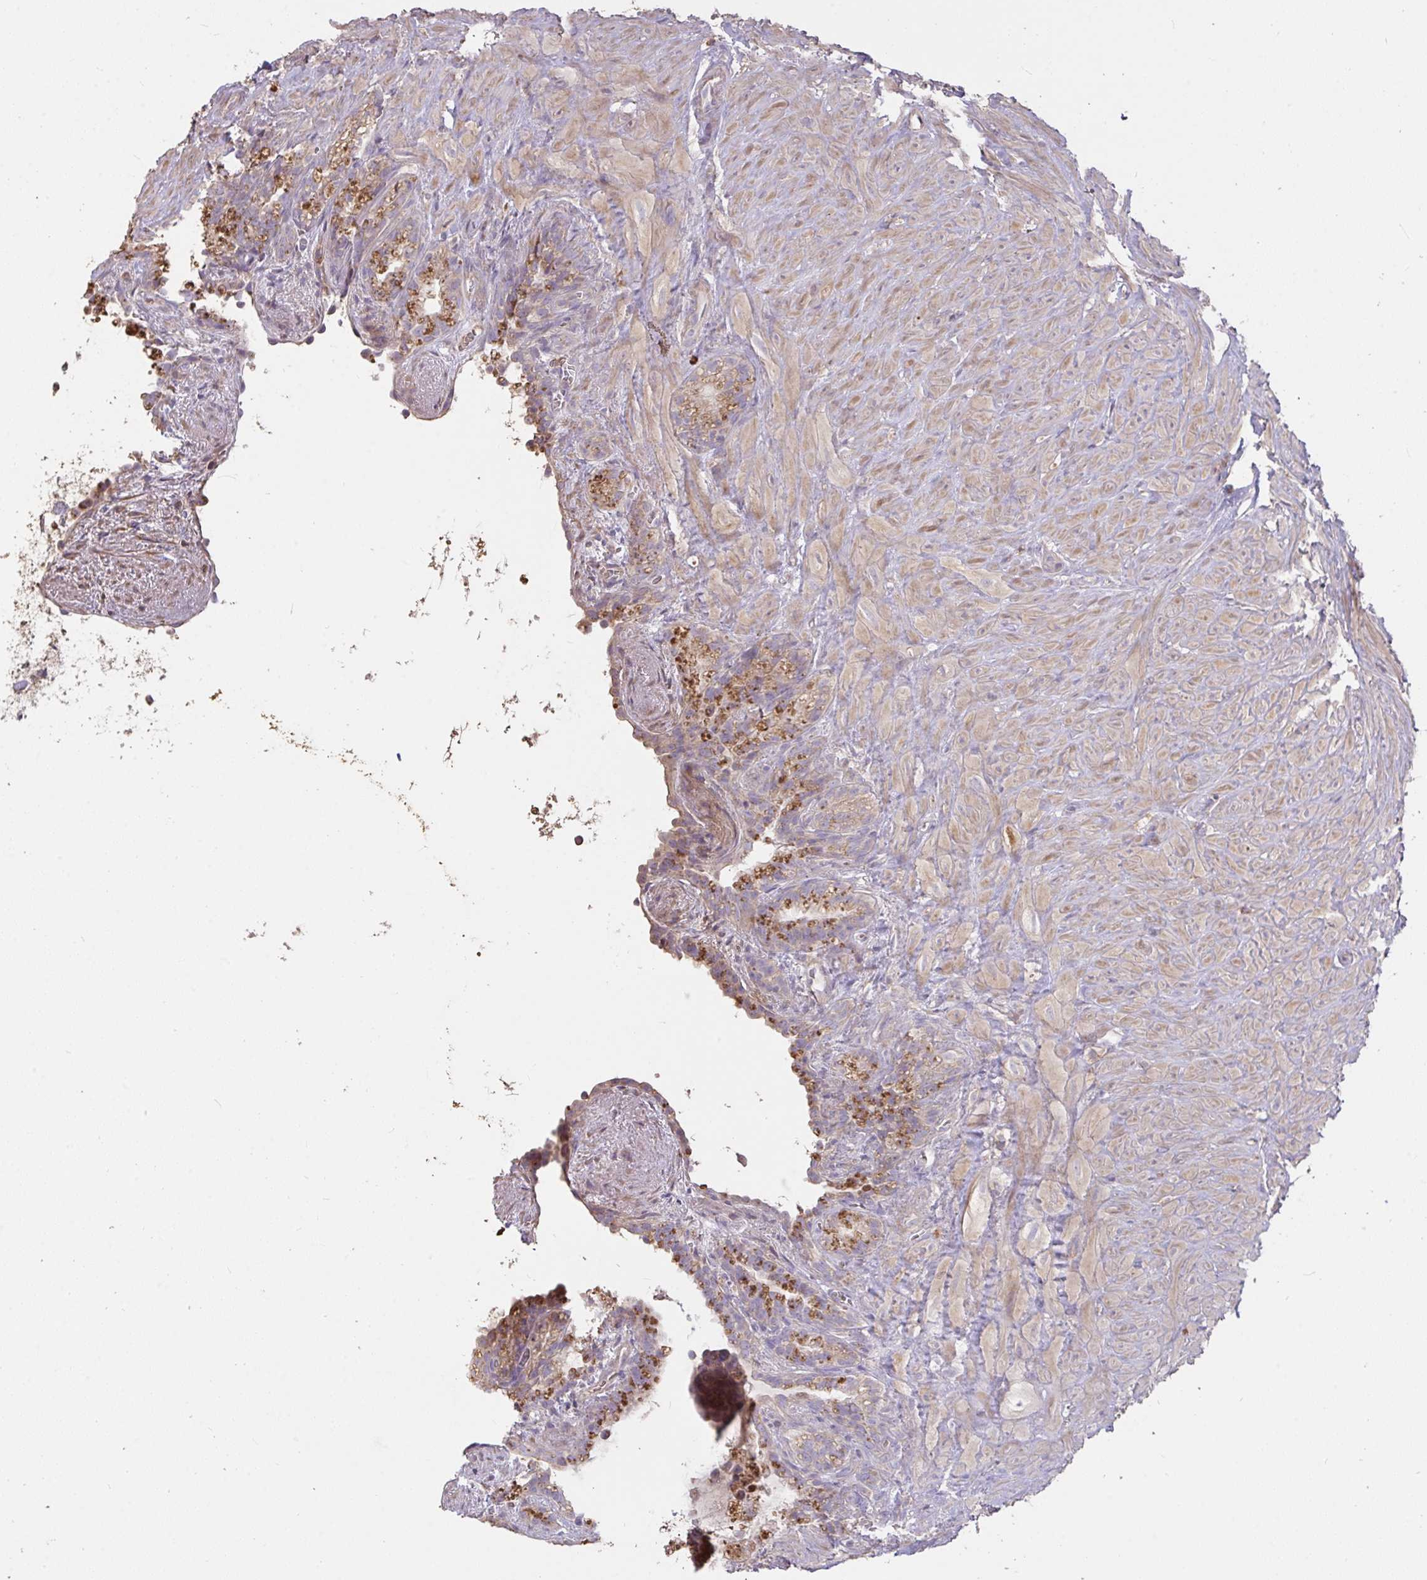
{"staining": {"intensity": "moderate", "quantity": "<25%", "location": "cytoplasmic/membranous"}, "tissue": "seminal vesicle", "cell_type": "Glandular cells", "image_type": "normal", "snomed": [{"axis": "morphology", "description": "Normal tissue, NOS"}, {"axis": "topography", "description": "Seminal veicle"}], "caption": "High-magnification brightfield microscopy of benign seminal vesicle stained with DAB (3,3'-diaminobenzidine) (brown) and counterstained with hematoxylin (blue). glandular cells exhibit moderate cytoplasmic/membranous positivity is present in about<25% of cells.", "gene": "FCER1A", "patient": {"sex": "male", "age": 76}}